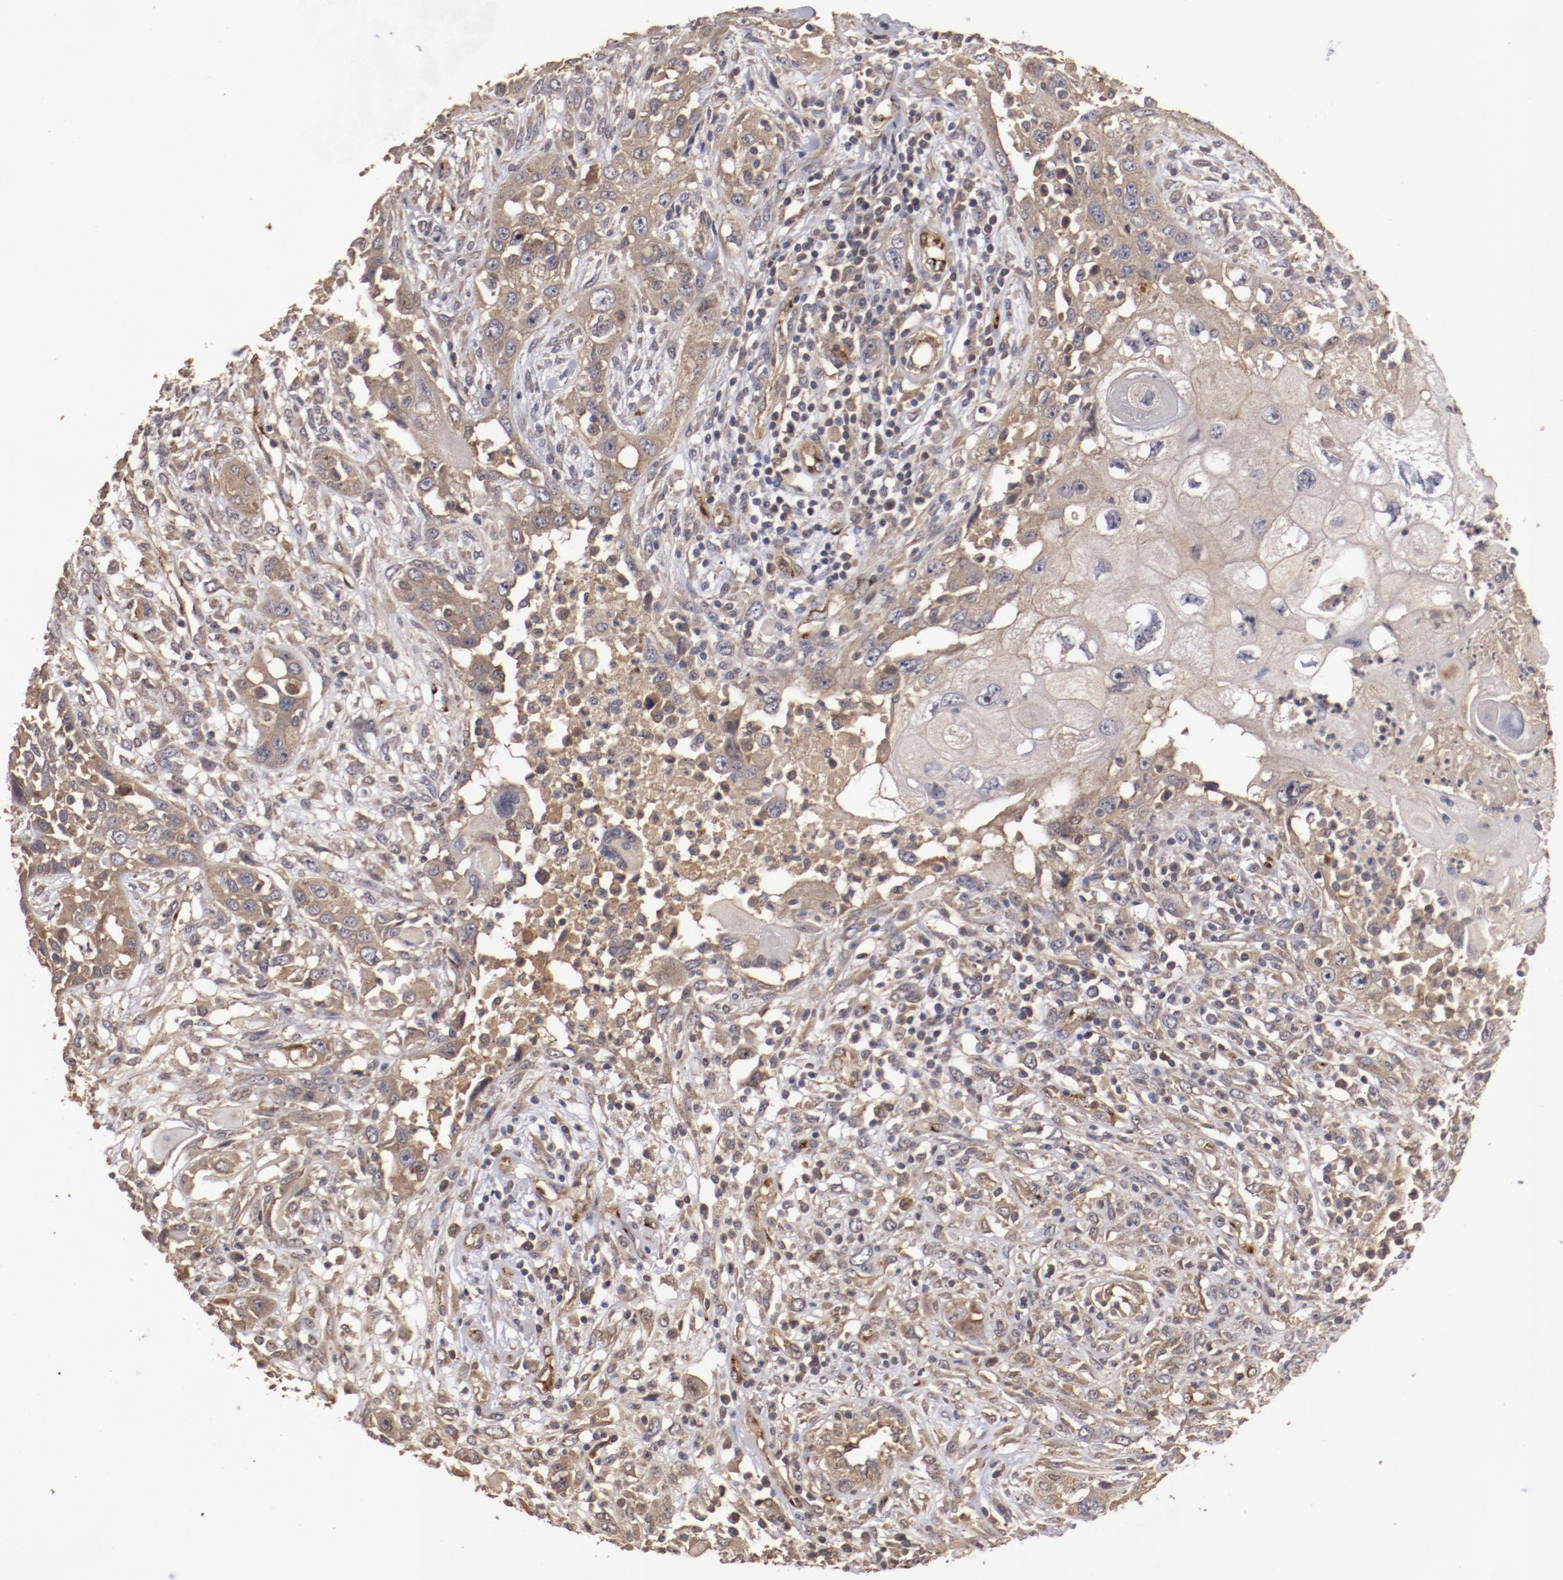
{"staining": {"intensity": "moderate", "quantity": ">75%", "location": "cytoplasmic/membranous"}, "tissue": "head and neck cancer", "cell_type": "Tumor cells", "image_type": "cancer", "snomed": [{"axis": "morphology", "description": "Neoplasm, malignant, NOS"}, {"axis": "topography", "description": "Salivary gland"}, {"axis": "topography", "description": "Head-Neck"}], "caption": "This micrograph shows immunohistochemistry (IHC) staining of head and neck cancer (malignant neoplasm), with medium moderate cytoplasmic/membranous staining in approximately >75% of tumor cells.", "gene": "DIPK2B", "patient": {"sex": "male", "age": 43}}